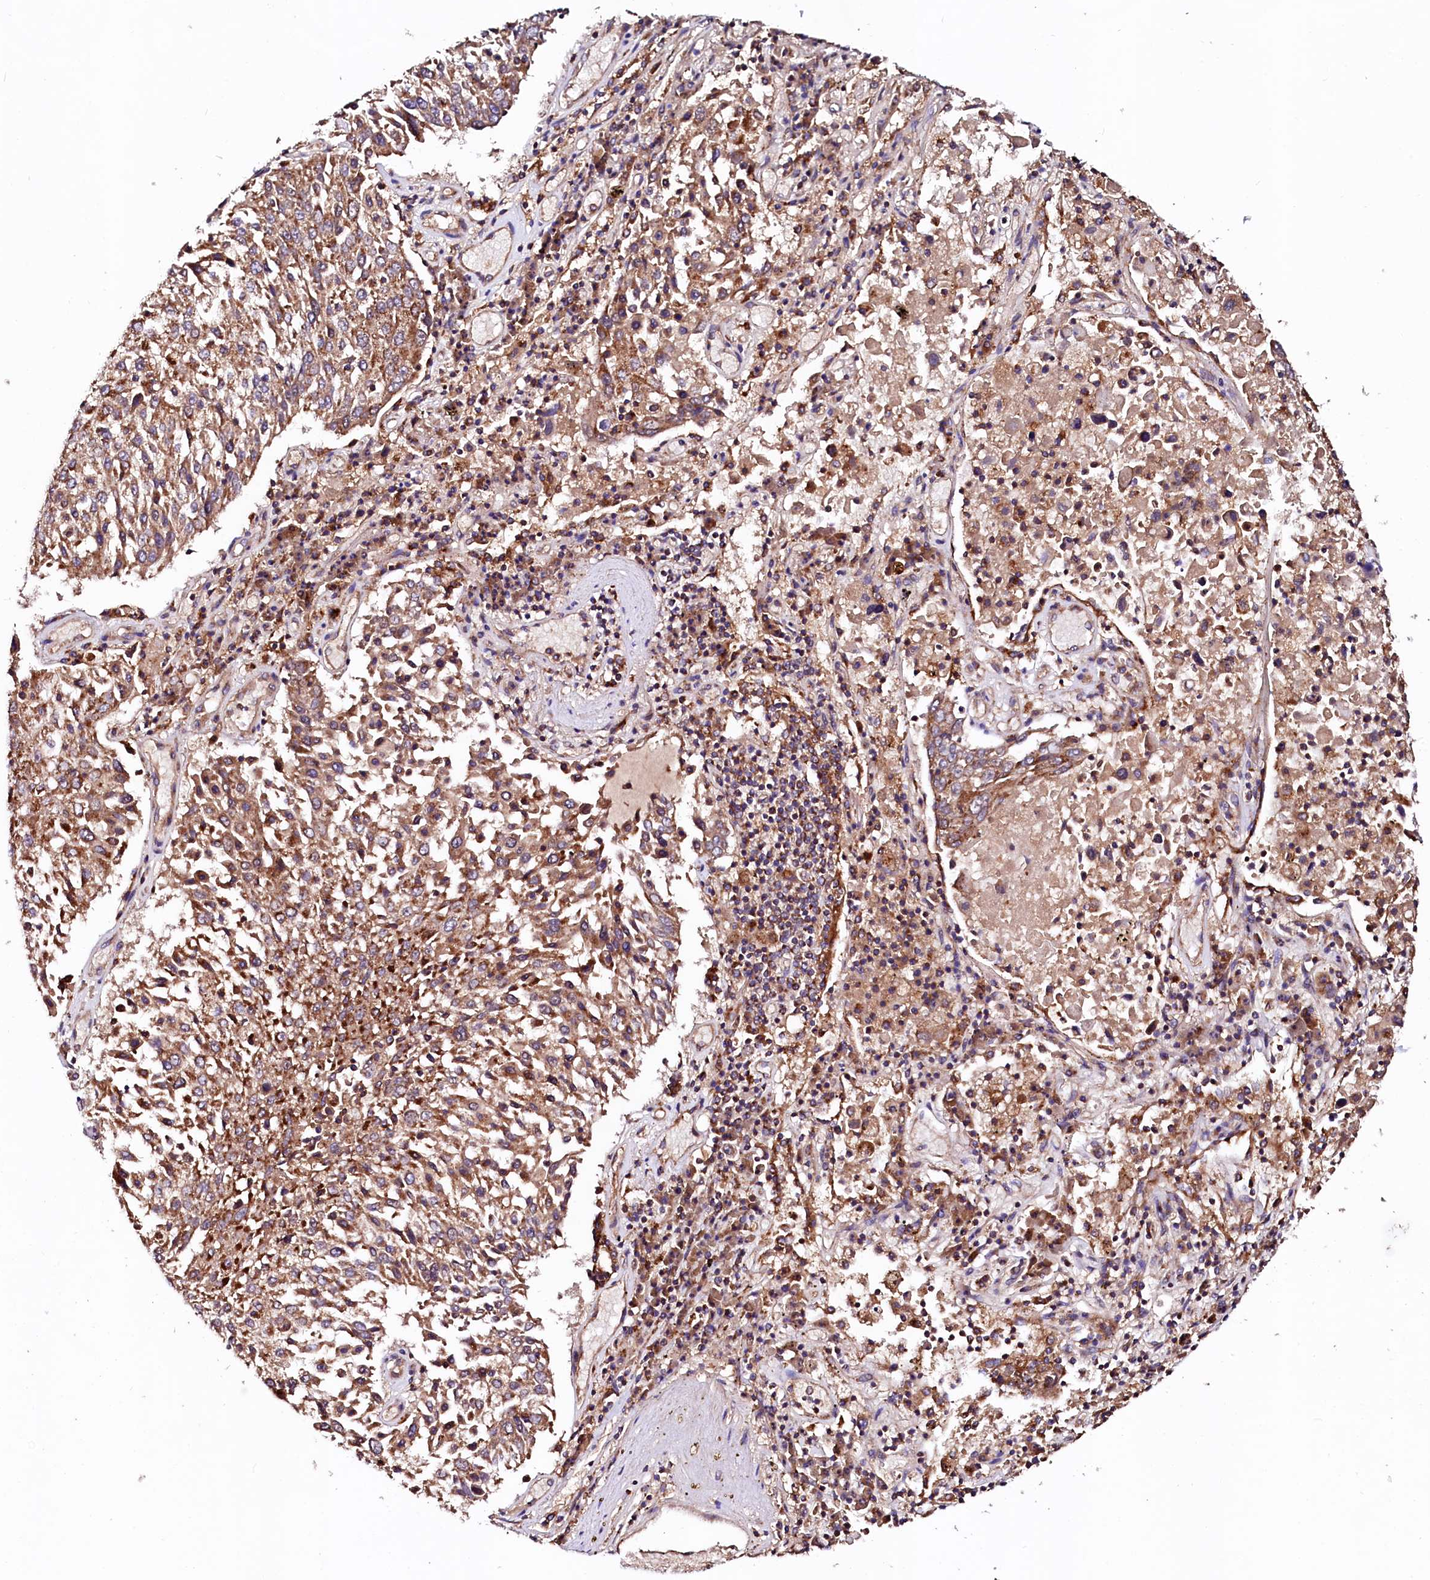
{"staining": {"intensity": "moderate", "quantity": ">75%", "location": "cytoplasmic/membranous"}, "tissue": "lung cancer", "cell_type": "Tumor cells", "image_type": "cancer", "snomed": [{"axis": "morphology", "description": "Squamous cell carcinoma, NOS"}, {"axis": "topography", "description": "Lung"}], "caption": "IHC (DAB (3,3'-diaminobenzidine)) staining of squamous cell carcinoma (lung) demonstrates moderate cytoplasmic/membranous protein positivity in approximately >75% of tumor cells.", "gene": "ST3GAL1", "patient": {"sex": "male", "age": 65}}